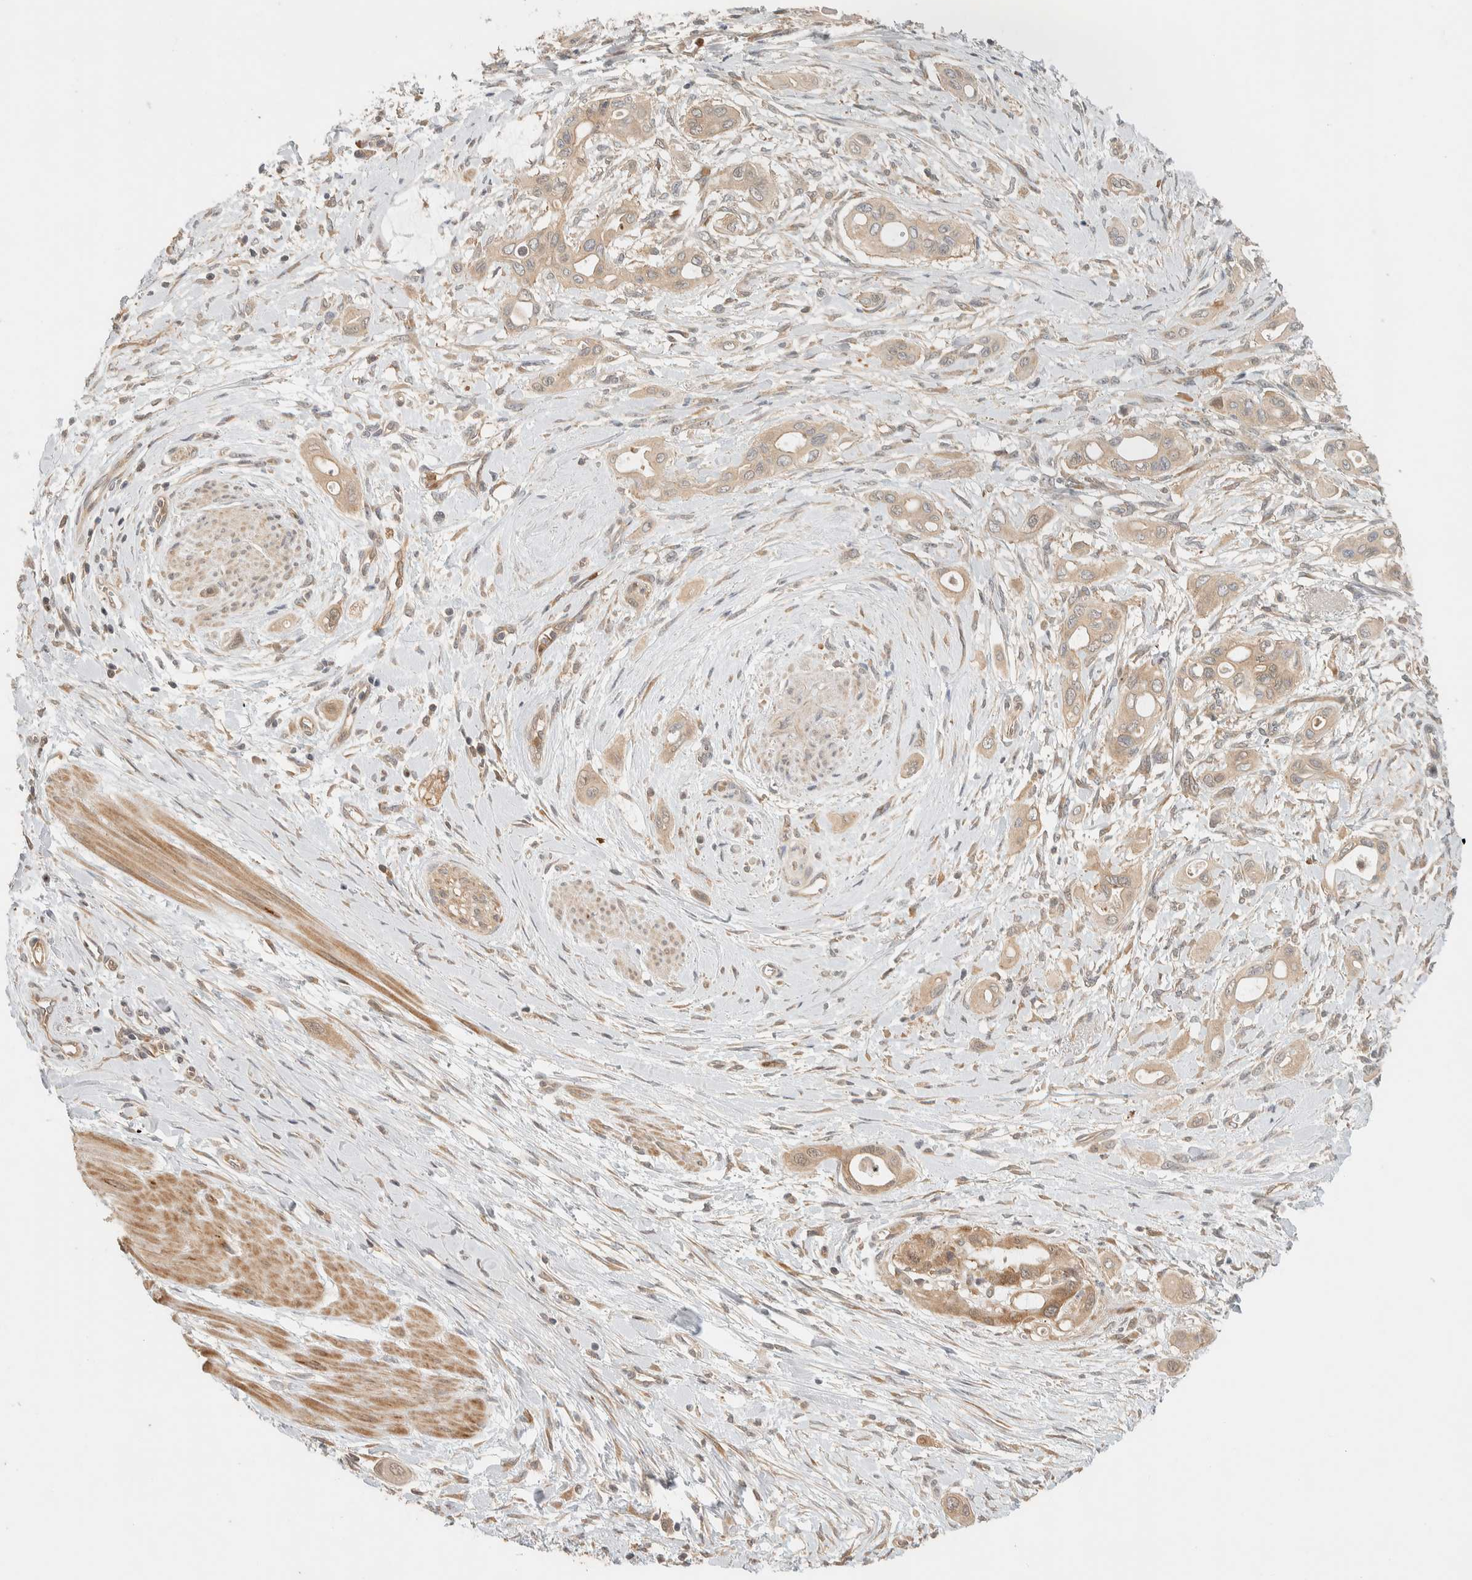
{"staining": {"intensity": "weak", "quantity": ">75%", "location": "cytoplasmic/membranous"}, "tissue": "pancreatic cancer", "cell_type": "Tumor cells", "image_type": "cancer", "snomed": [{"axis": "morphology", "description": "Adenocarcinoma, NOS"}, {"axis": "topography", "description": "Pancreas"}], "caption": "Protein expression analysis of human pancreatic cancer (adenocarcinoma) reveals weak cytoplasmic/membranous expression in approximately >75% of tumor cells. The protein is stained brown, and the nuclei are stained in blue (DAB IHC with brightfield microscopy, high magnification).", "gene": "ADSS2", "patient": {"sex": "male", "age": 59}}